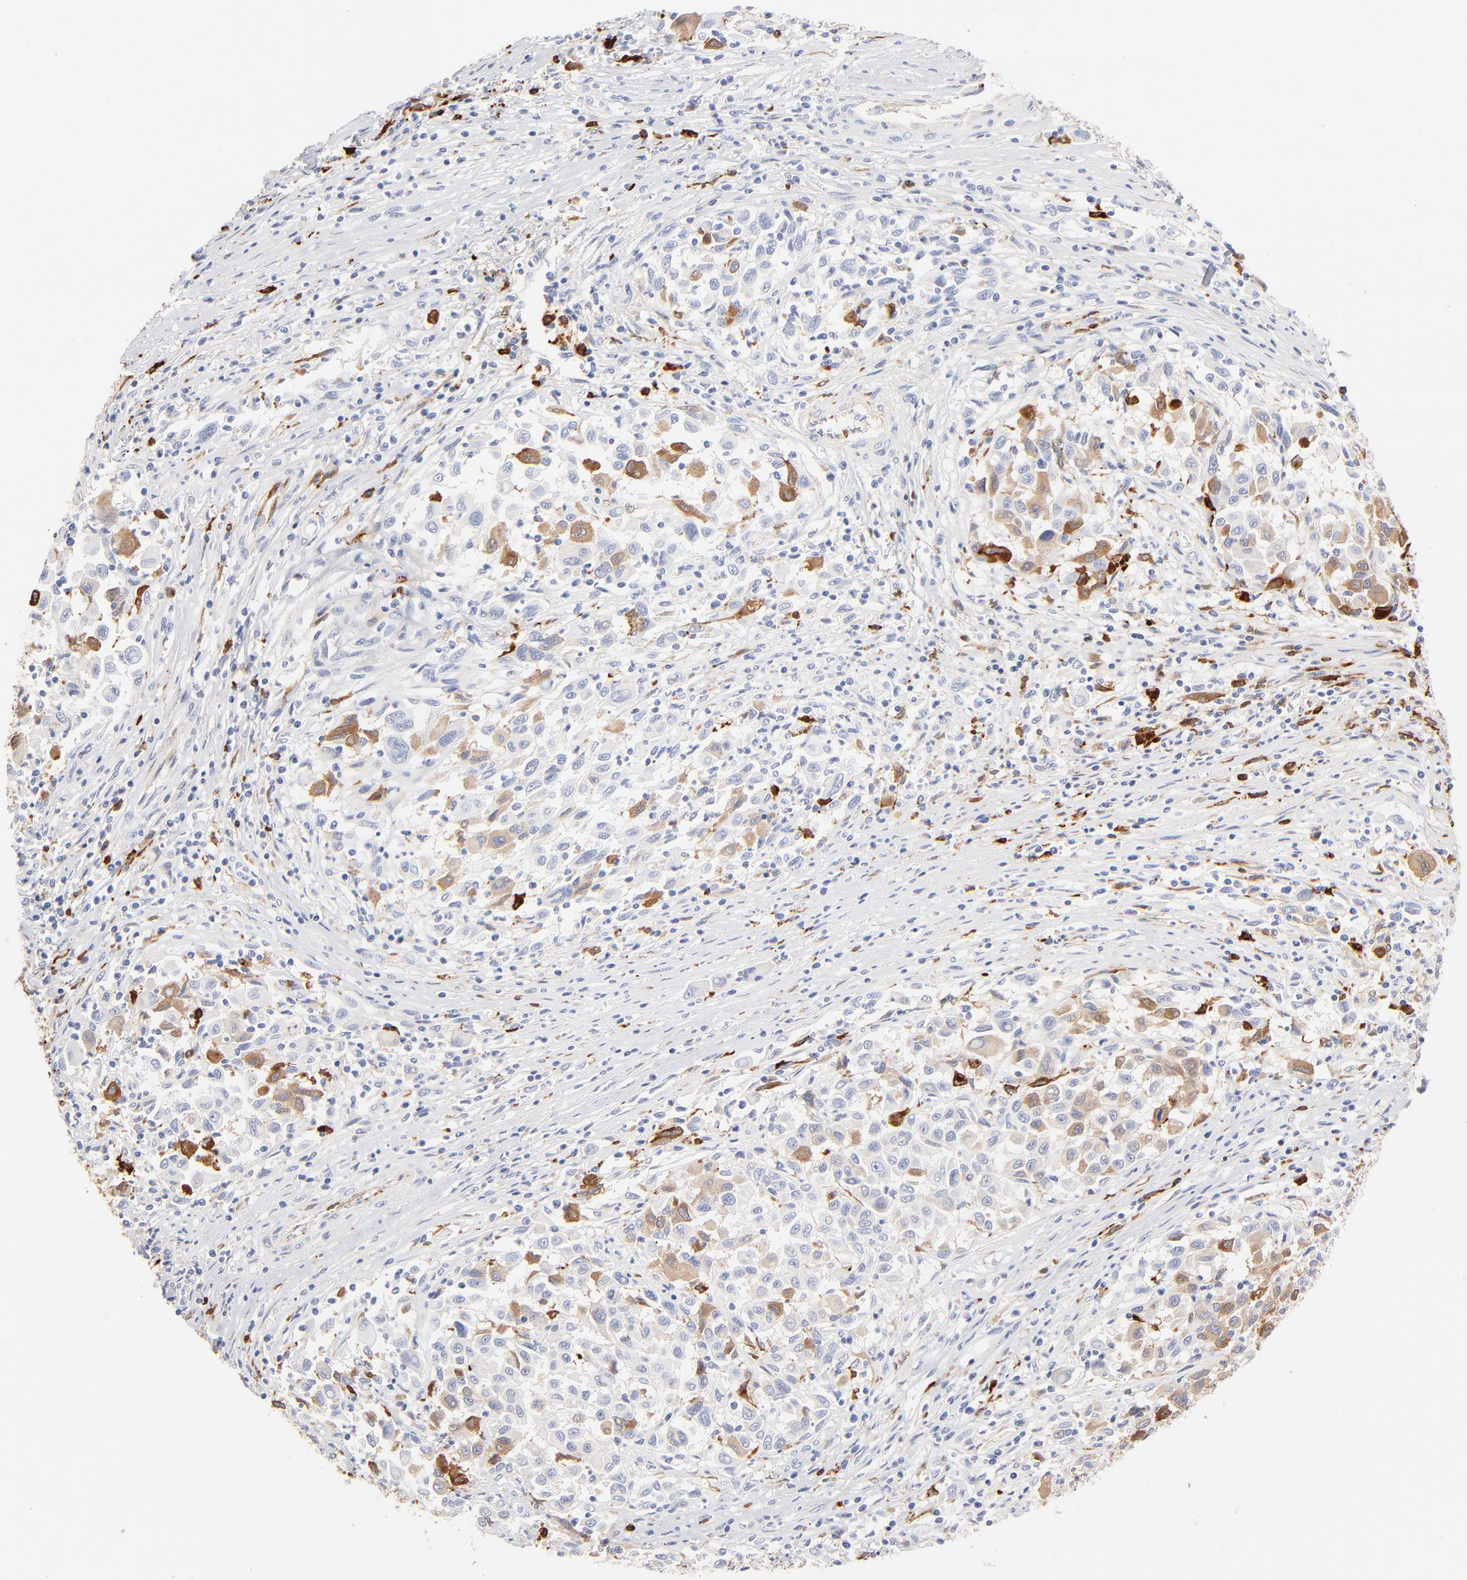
{"staining": {"intensity": "negative", "quantity": "none", "location": "none"}, "tissue": "melanoma", "cell_type": "Tumor cells", "image_type": "cancer", "snomed": [{"axis": "morphology", "description": "Malignant melanoma, Metastatic site"}, {"axis": "topography", "description": "Lymph node"}], "caption": "IHC of malignant melanoma (metastatic site) shows no positivity in tumor cells.", "gene": "APOH", "patient": {"sex": "male", "age": 61}}